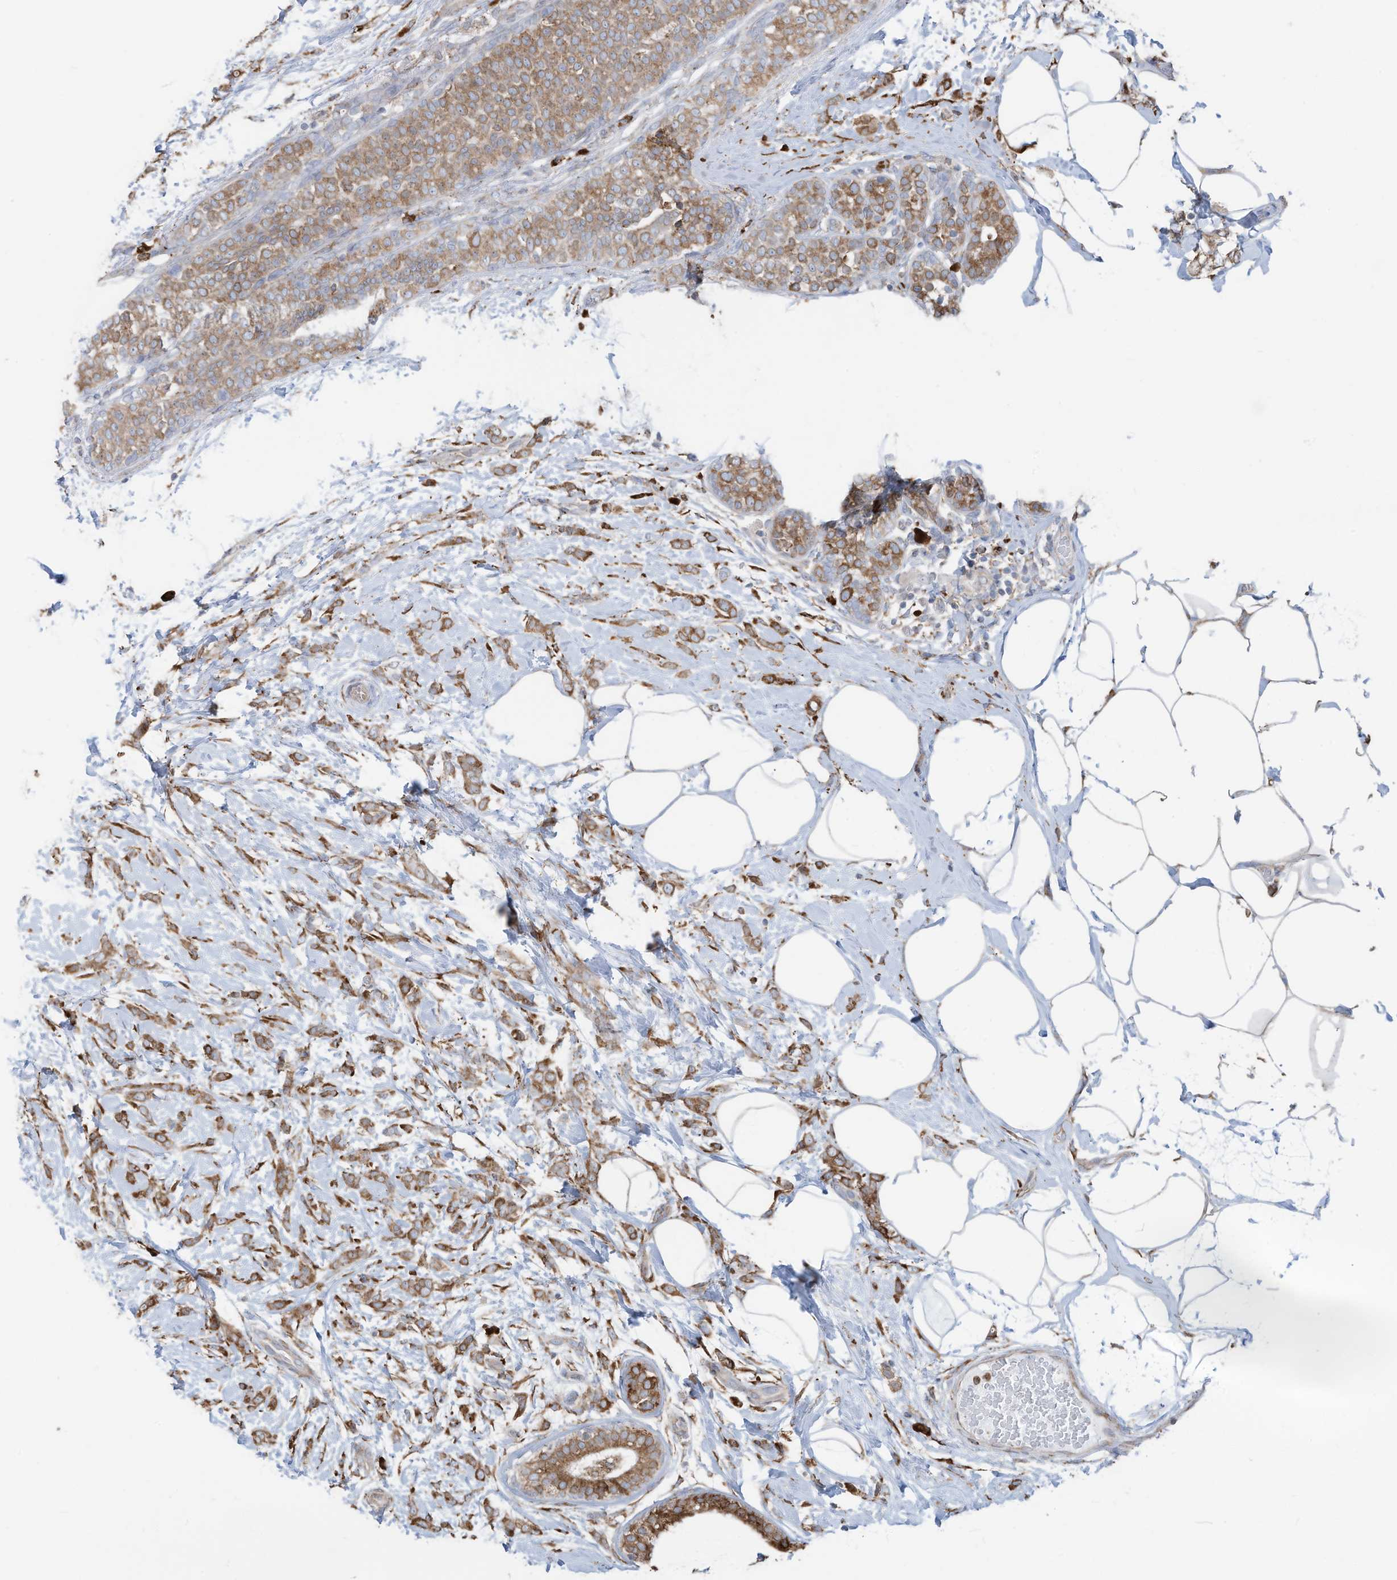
{"staining": {"intensity": "moderate", "quantity": ">75%", "location": "cytoplasmic/membranous"}, "tissue": "breast cancer", "cell_type": "Tumor cells", "image_type": "cancer", "snomed": [{"axis": "morphology", "description": "Lobular carcinoma, in situ"}, {"axis": "morphology", "description": "Lobular carcinoma"}, {"axis": "topography", "description": "Breast"}], "caption": "Protein expression analysis of breast cancer (lobular carcinoma) demonstrates moderate cytoplasmic/membranous positivity in approximately >75% of tumor cells.", "gene": "ZNF354C", "patient": {"sex": "female", "age": 41}}